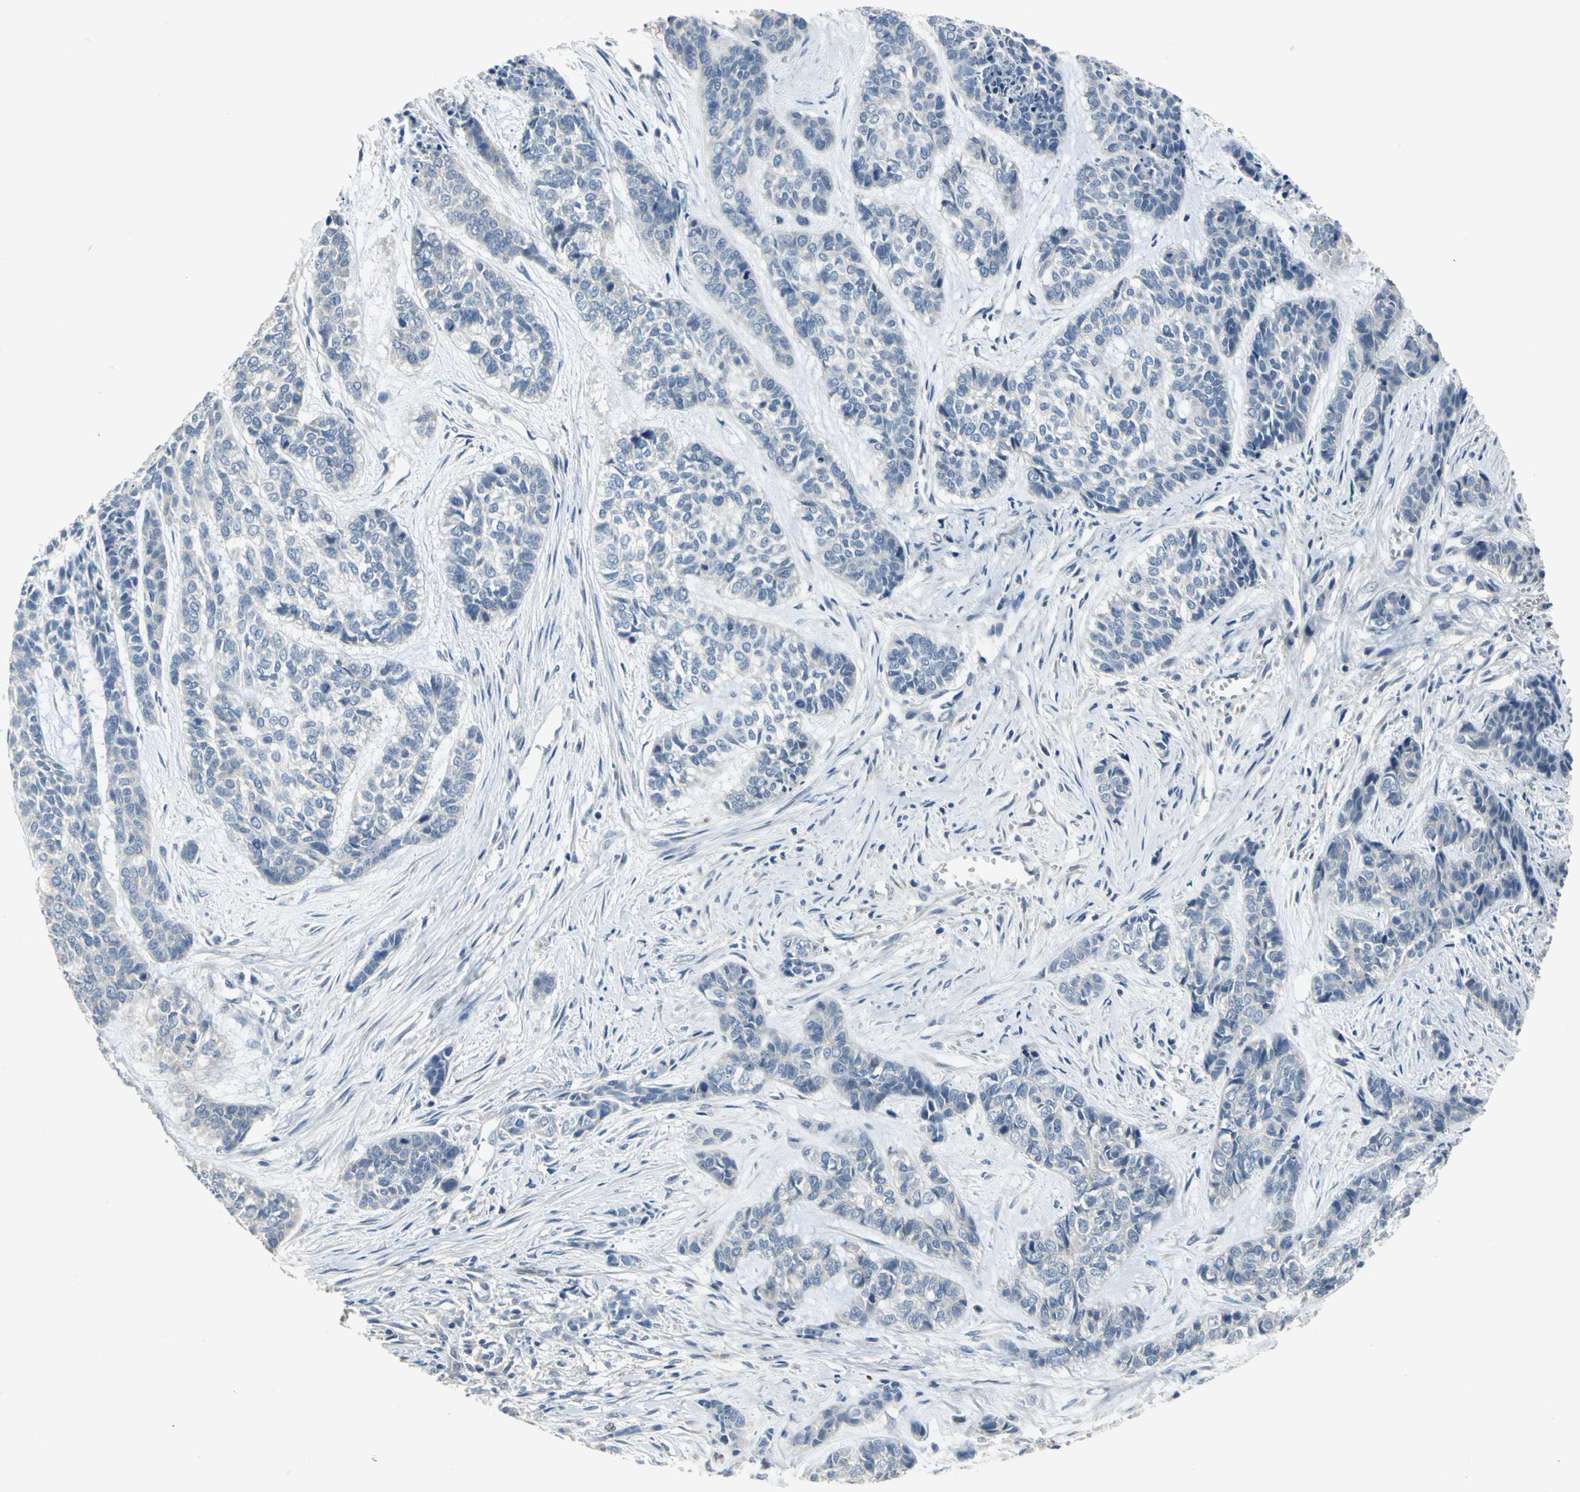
{"staining": {"intensity": "negative", "quantity": "none", "location": "none"}, "tissue": "skin cancer", "cell_type": "Tumor cells", "image_type": "cancer", "snomed": [{"axis": "morphology", "description": "Basal cell carcinoma"}, {"axis": "topography", "description": "Skin"}], "caption": "Immunohistochemistry (IHC) image of neoplastic tissue: human basal cell carcinoma (skin) stained with DAB (3,3'-diaminobenzidine) displays no significant protein positivity in tumor cells.", "gene": "IL17RB", "patient": {"sex": "female", "age": 64}}